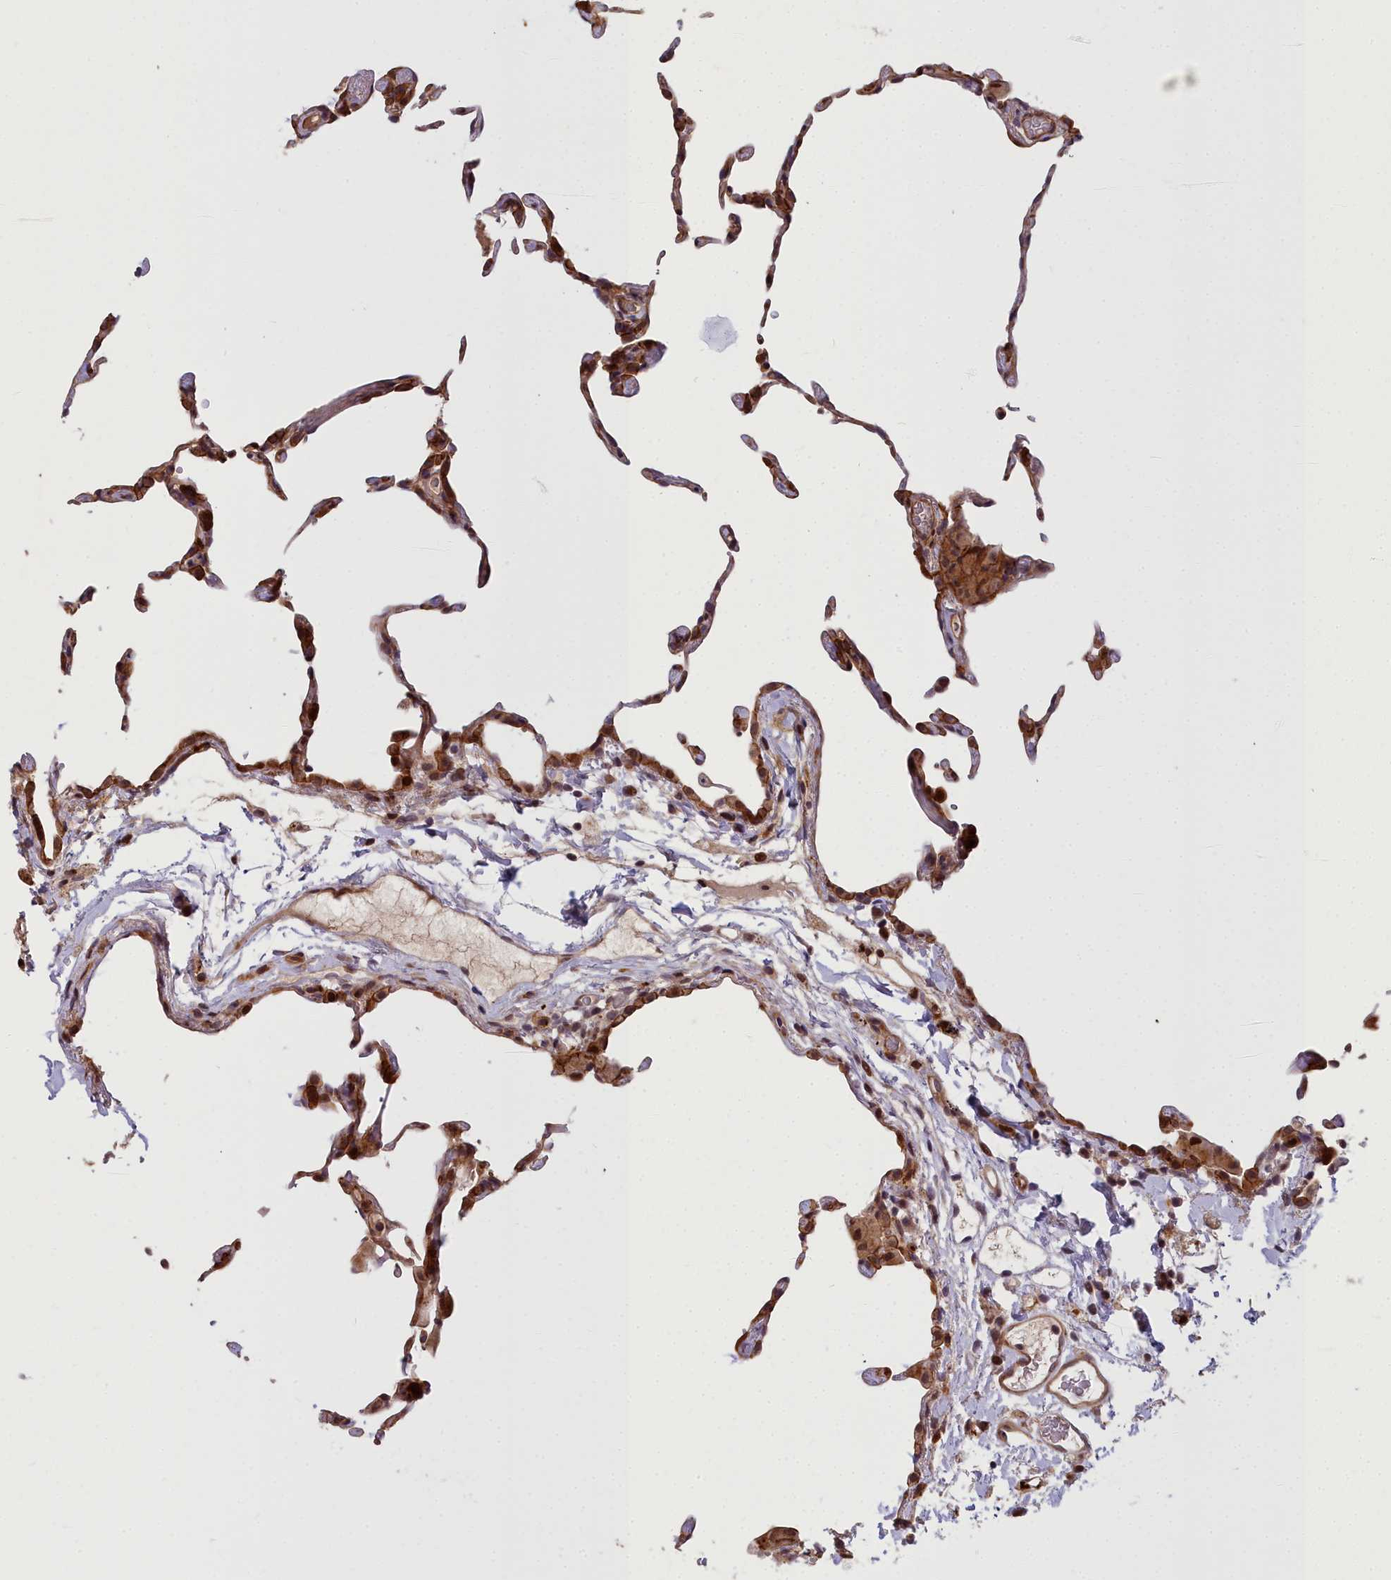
{"staining": {"intensity": "moderate", "quantity": "25%-75%", "location": "cytoplasmic/membranous,nuclear"}, "tissue": "lung", "cell_type": "Alveolar cells", "image_type": "normal", "snomed": [{"axis": "morphology", "description": "Normal tissue, NOS"}, {"axis": "topography", "description": "Lung"}], "caption": "Immunohistochemical staining of unremarkable human lung displays 25%-75% levels of moderate cytoplasmic/membranous,nuclear protein positivity in about 25%-75% of alveolar cells. (brown staining indicates protein expression, while blue staining denotes nuclei).", "gene": "GLYATL3", "patient": {"sex": "female", "age": 57}}